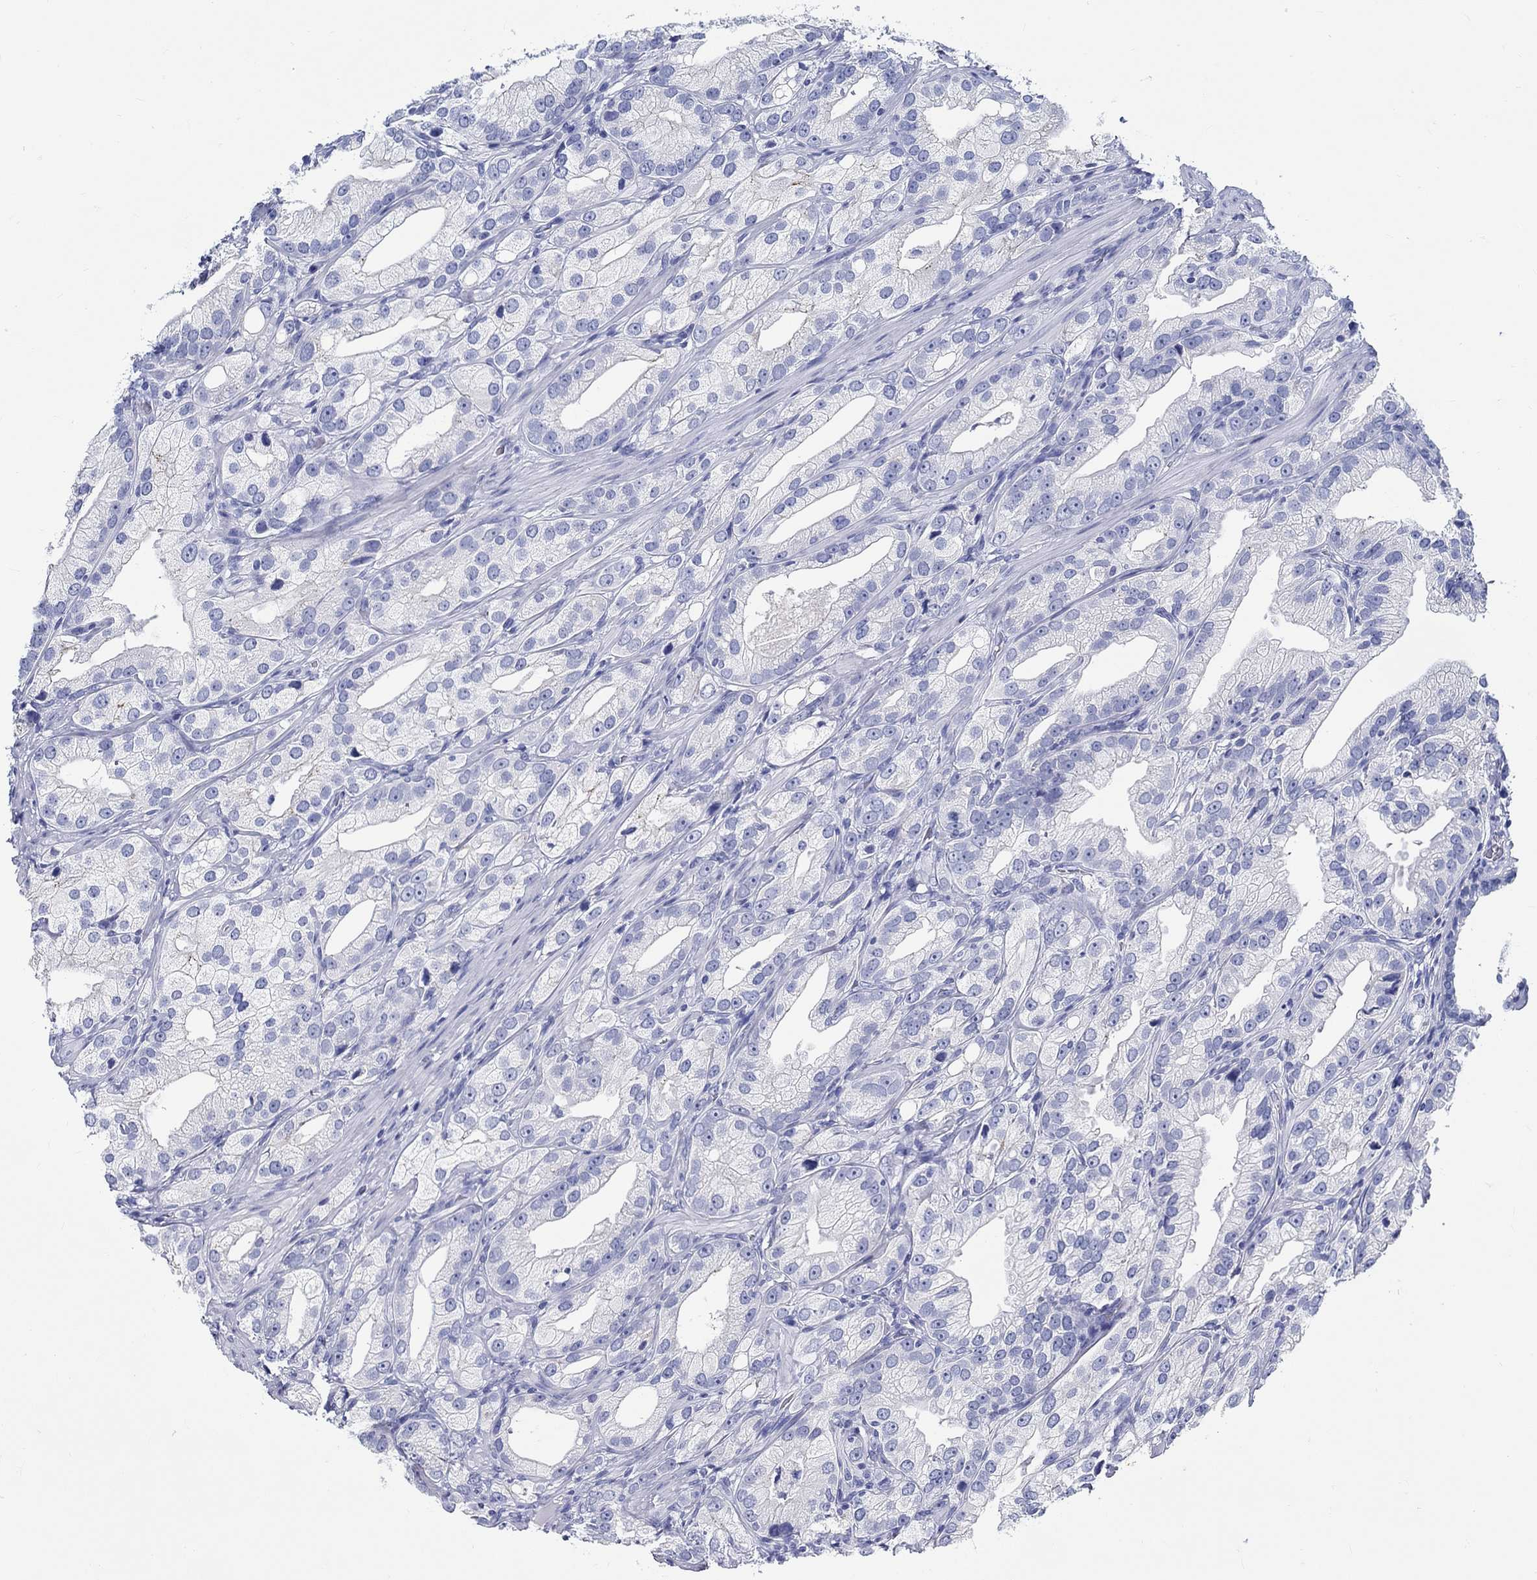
{"staining": {"intensity": "negative", "quantity": "none", "location": "none"}, "tissue": "prostate cancer", "cell_type": "Tumor cells", "image_type": "cancer", "snomed": [{"axis": "morphology", "description": "Adenocarcinoma, High grade"}, {"axis": "topography", "description": "Prostate and seminal vesicle, NOS"}], "caption": "Immunohistochemistry image of prostate cancer (high-grade adenocarcinoma) stained for a protein (brown), which shows no positivity in tumor cells.", "gene": "RD3L", "patient": {"sex": "male", "age": 62}}